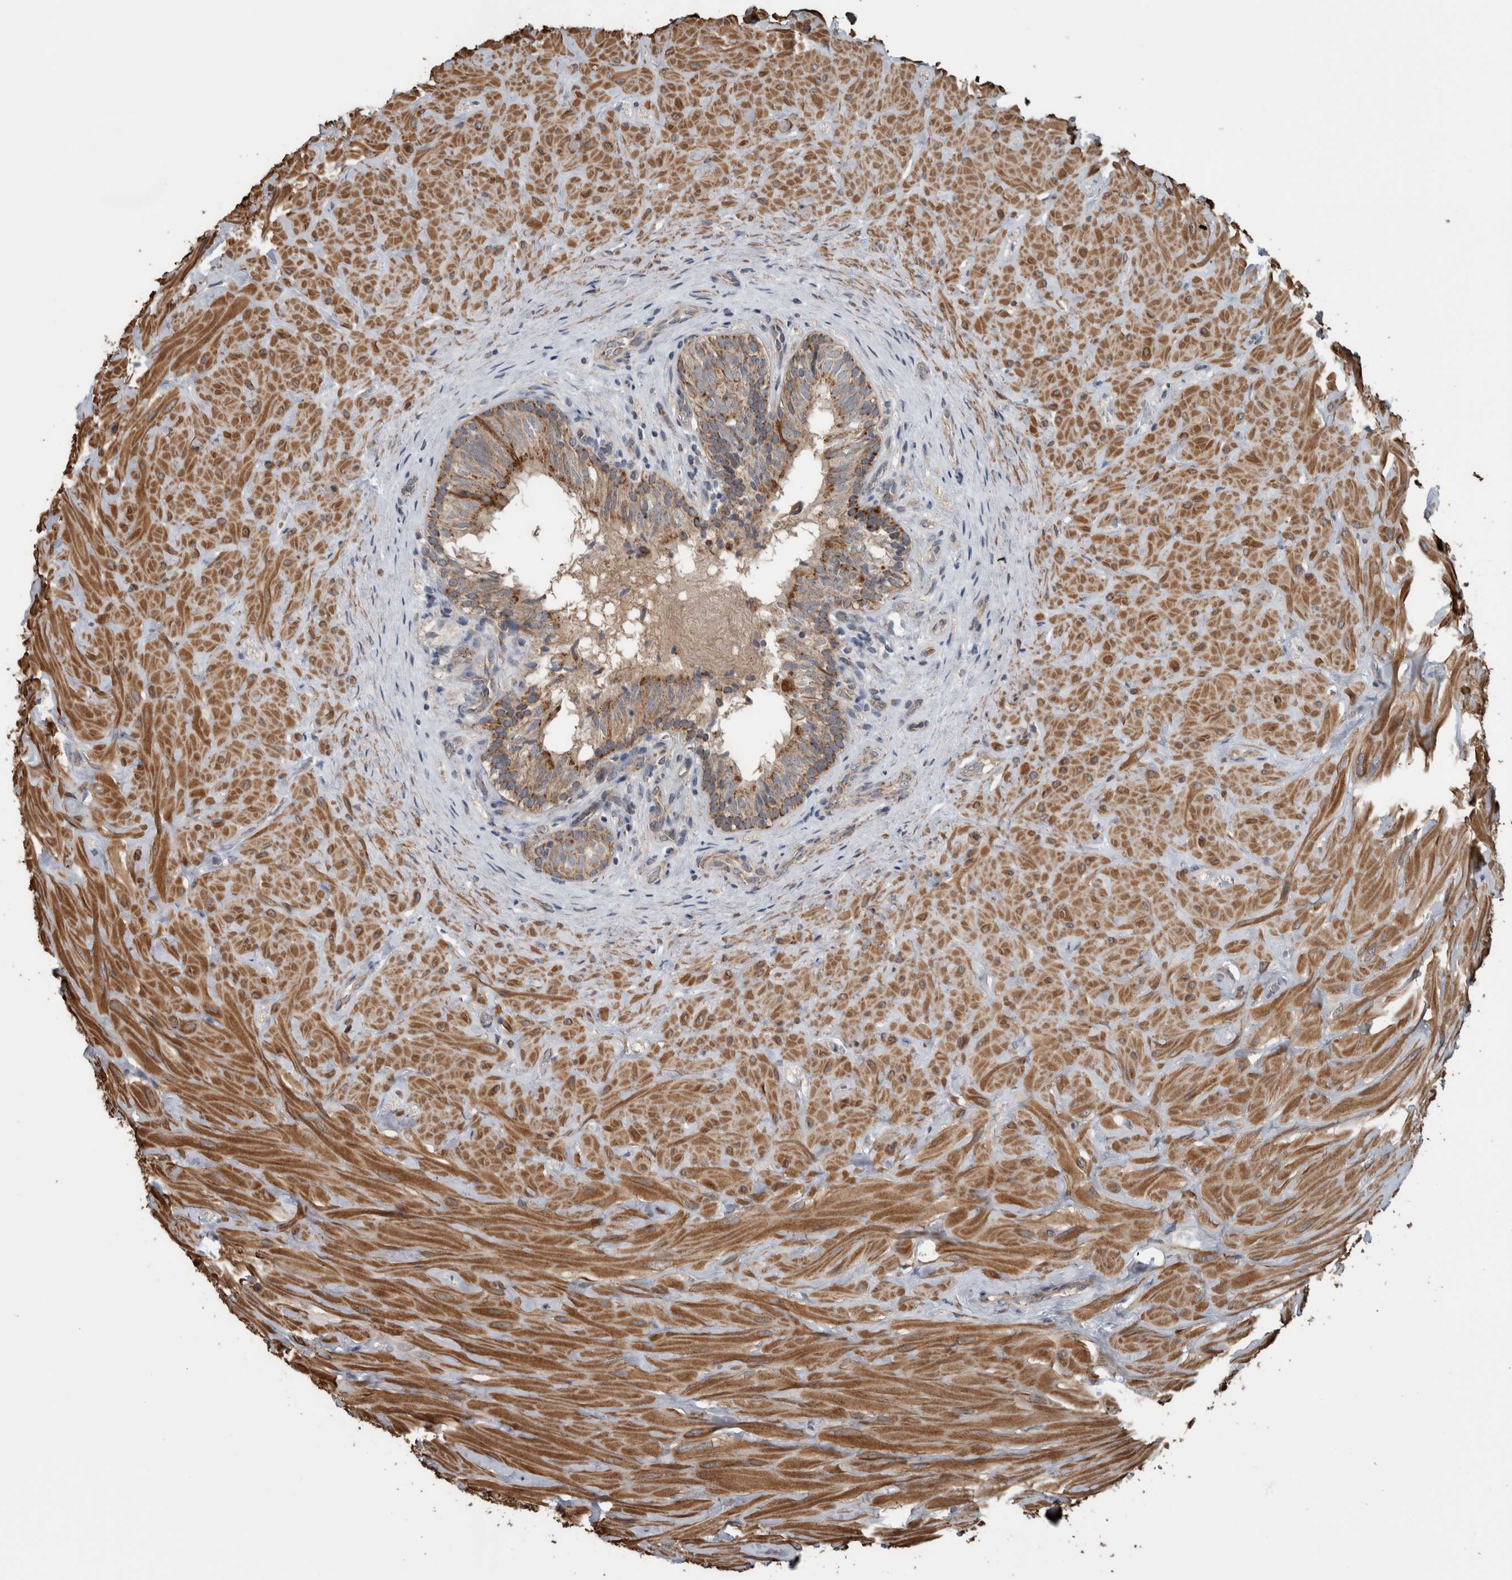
{"staining": {"intensity": "moderate", "quantity": ">75%", "location": "cytoplasmic/membranous"}, "tissue": "epididymis", "cell_type": "Glandular cells", "image_type": "normal", "snomed": [{"axis": "morphology", "description": "Normal tissue, NOS"}, {"axis": "topography", "description": "Soft tissue"}, {"axis": "topography", "description": "Epididymis"}], "caption": "A histopathology image showing moderate cytoplasmic/membranous staining in approximately >75% of glandular cells in normal epididymis, as visualized by brown immunohistochemical staining.", "gene": "ARMC1", "patient": {"sex": "male", "age": 26}}